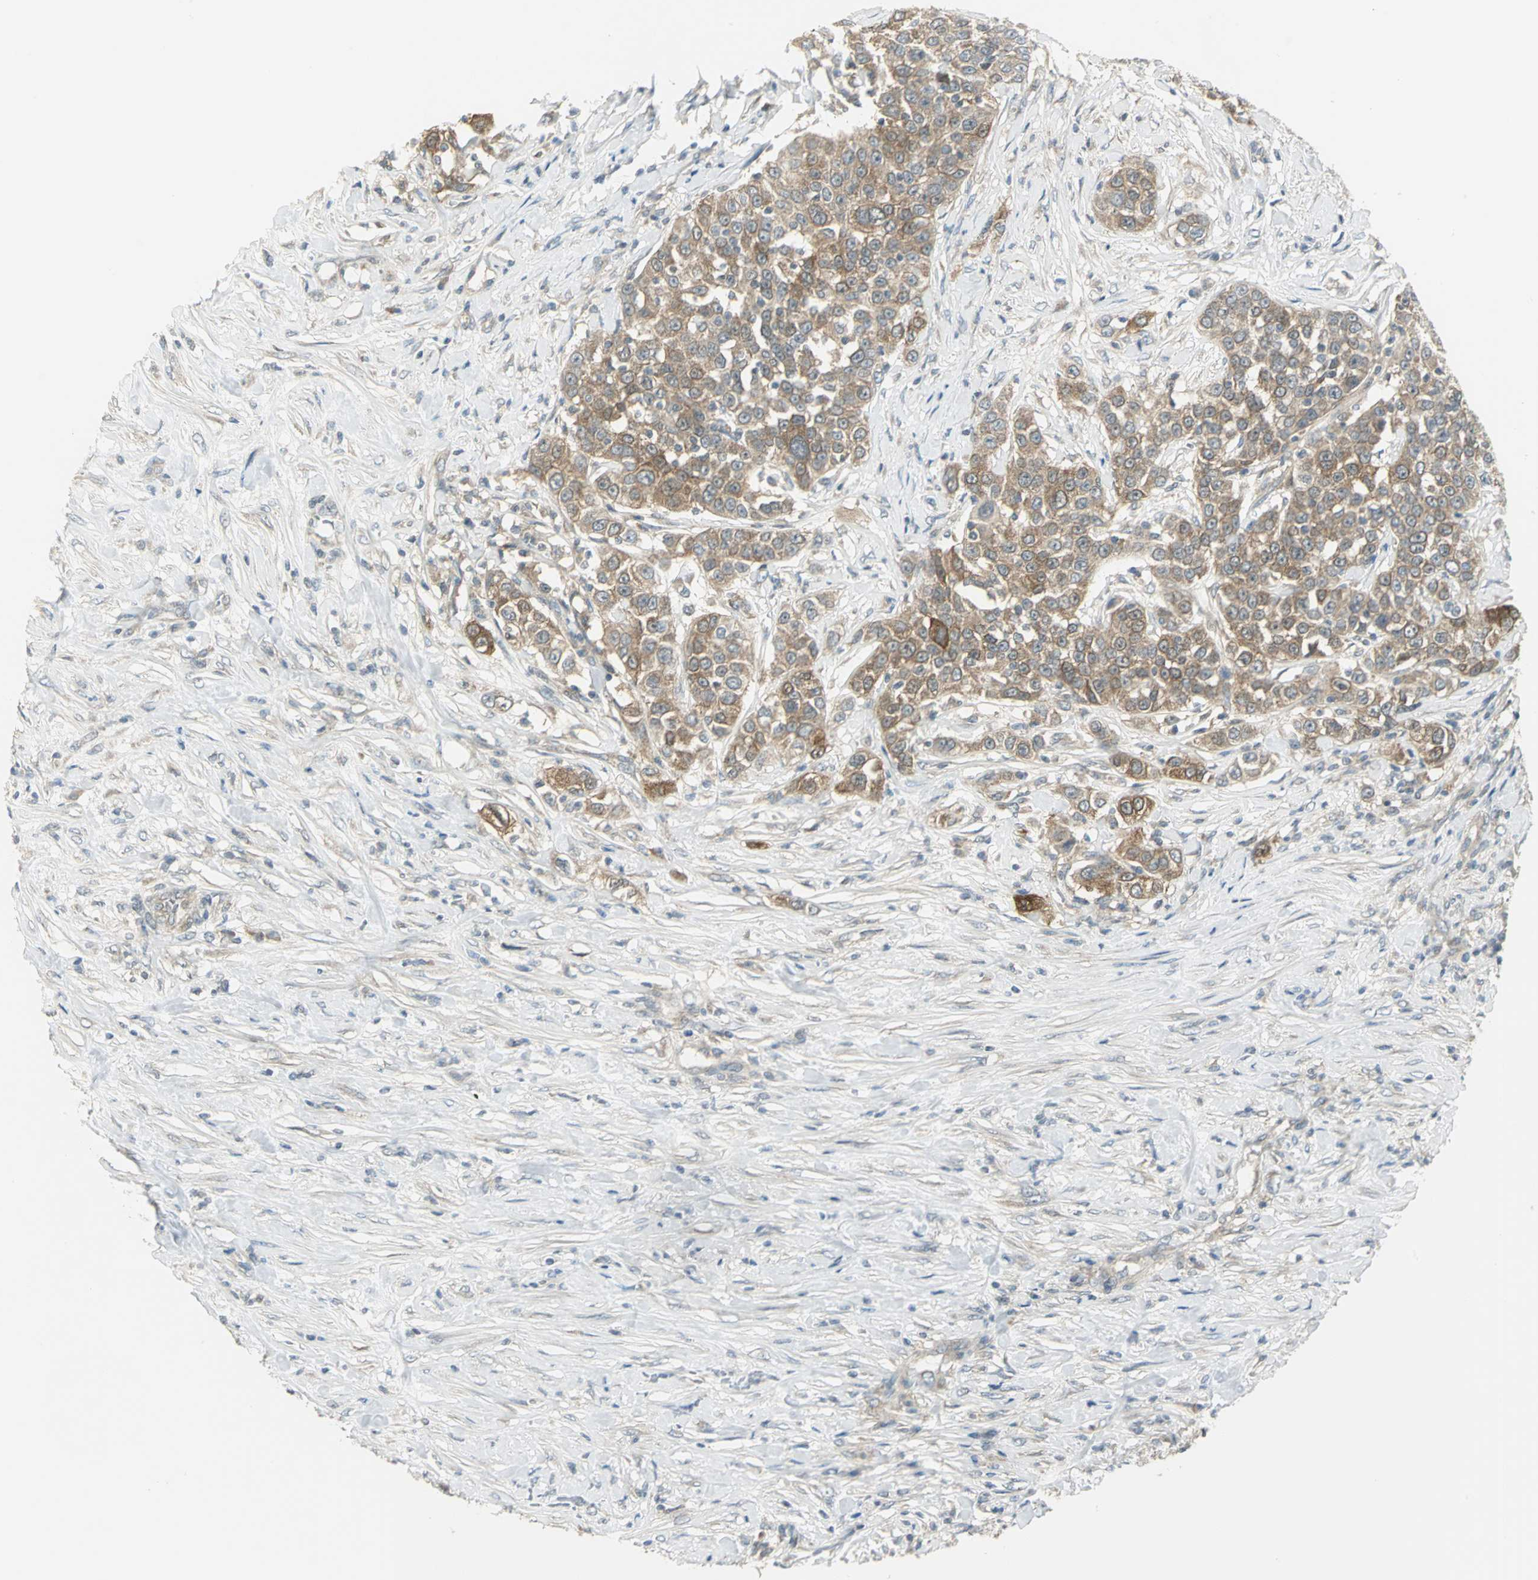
{"staining": {"intensity": "moderate", "quantity": ">75%", "location": "cytoplasmic/membranous"}, "tissue": "urothelial cancer", "cell_type": "Tumor cells", "image_type": "cancer", "snomed": [{"axis": "morphology", "description": "Urothelial carcinoma, High grade"}, {"axis": "topography", "description": "Urinary bladder"}], "caption": "Immunohistochemistry (IHC) histopathology image of high-grade urothelial carcinoma stained for a protein (brown), which demonstrates medium levels of moderate cytoplasmic/membranous positivity in approximately >75% of tumor cells.", "gene": "MAPK8IP3", "patient": {"sex": "female", "age": 80}}